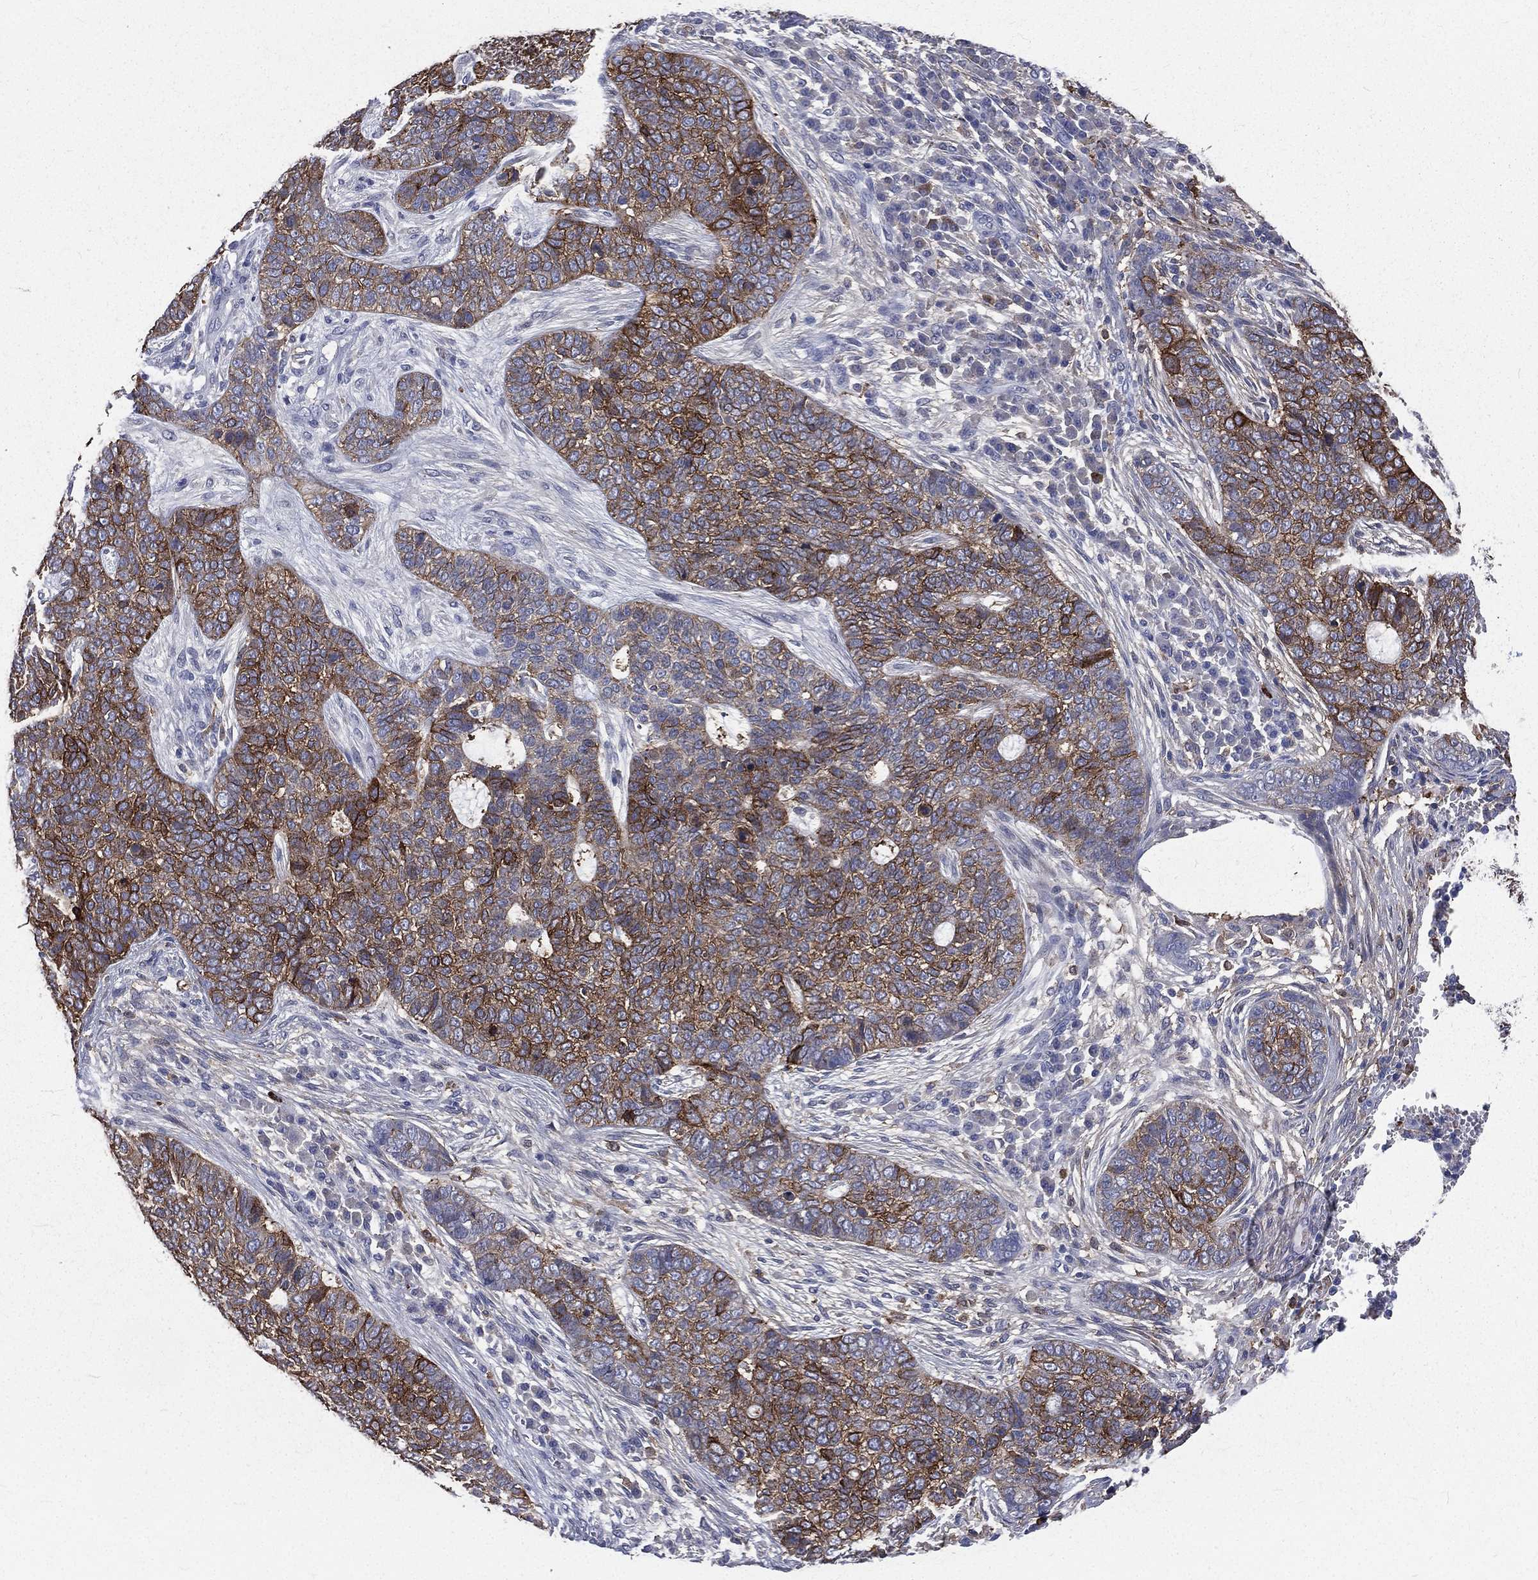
{"staining": {"intensity": "strong", "quantity": "<25%", "location": "cytoplasmic/membranous"}, "tissue": "skin cancer", "cell_type": "Tumor cells", "image_type": "cancer", "snomed": [{"axis": "morphology", "description": "Basal cell carcinoma"}, {"axis": "topography", "description": "Skin"}], "caption": "Immunohistochemistry (IHC) photomicrograph of human skin cancer stained for a protein (brown), which shows medium levels of strong cytoplasmic/membranous staining in approximately <25% of tumor cells.", "gene": "BASP1", "patient": {"sex": "female", "age": 69}}